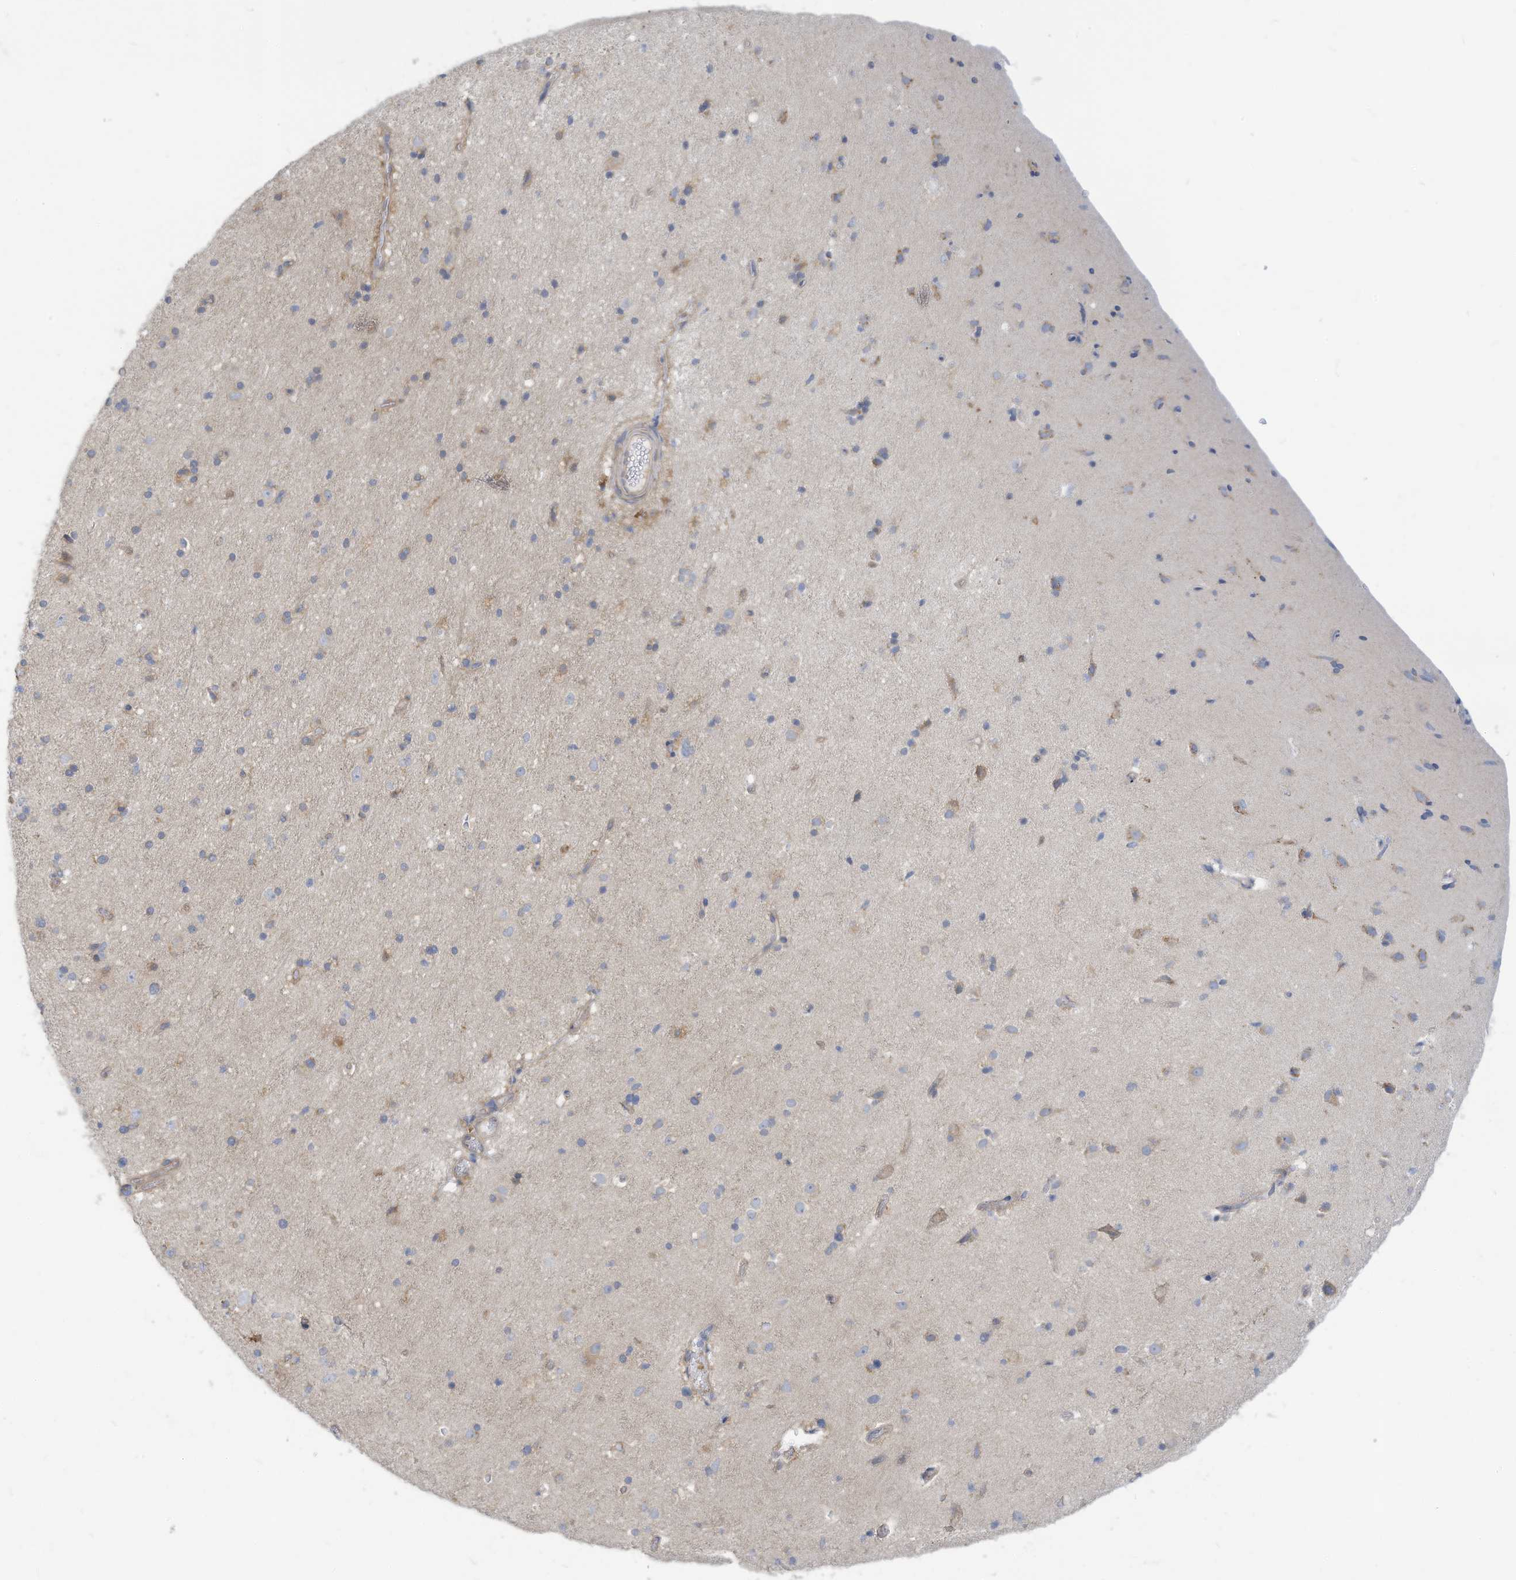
{"staining": {"intensity": "weak", "quantity": ">75%", "location": "cytoplasmic/membranous"}, "tissue": "cerebral cortex", "cell_type": "Endothelial cells", "image_type": "normal", "snomed": [{"axis": "morphology", "description": "Normal tissue, NOS"}, {"axis": "topography", "description": "Cerebral cortex"}], "caption": "Unremarkable cerebral cortex shows weak cytoplasmic/membranous positivity in approximately >75% of endothelial cells The protein of interest is shown in brown color, while the nuclei are stained blue..", "gene": "ADAT2", "patient": {"sex": "male", "age": 34}}